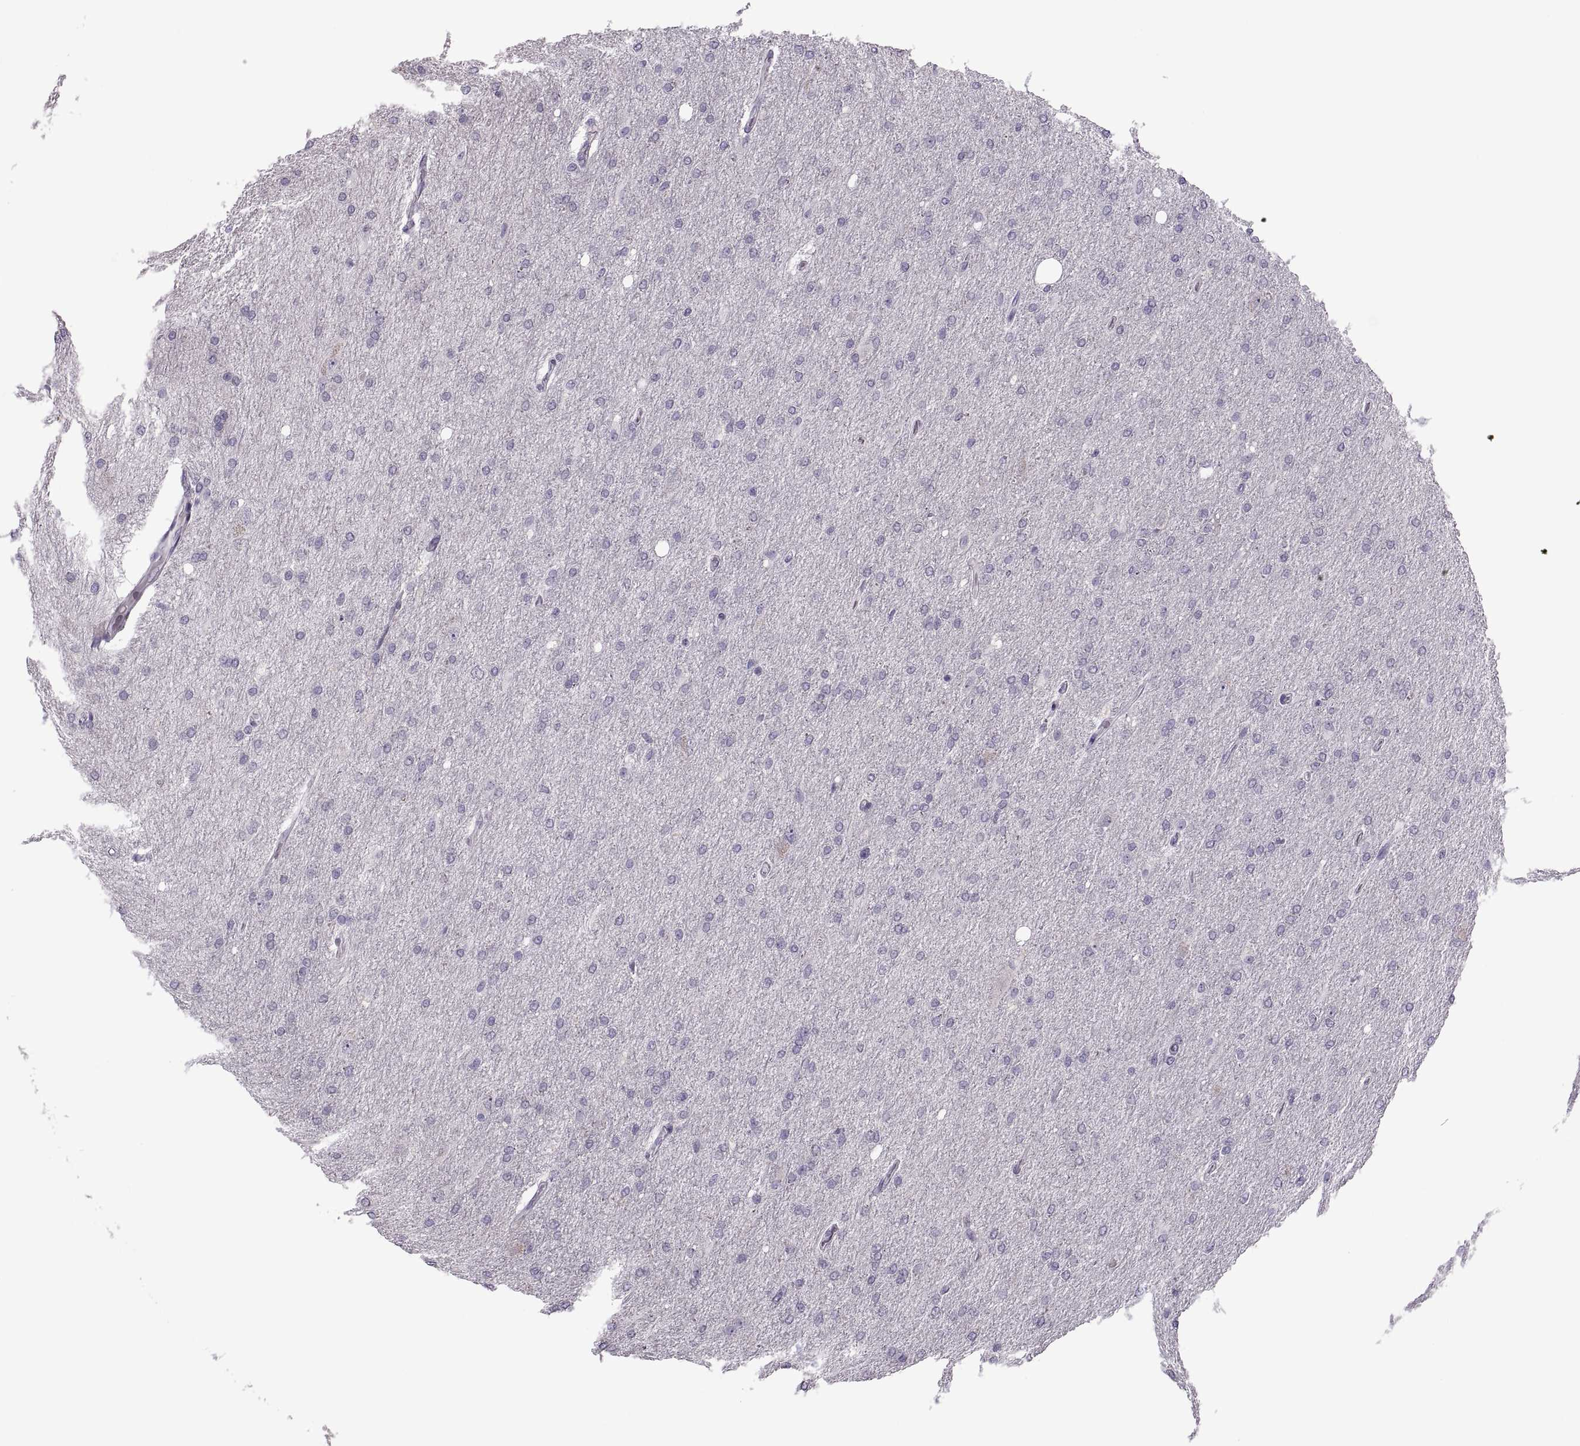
{"staining": {"intensity": "negative", "quantity": "none", "location": "none"}, "tissue": "glioma", "cell_type": "Tumor cells", "image_type": "cancer", "snomed": [{"axis": "morphology", "description": "Glioma, malignant, High grade"}, {"axis": "topography", "description": "Cerebral cortex"}], "caption": "The histopathology image exhibits no staining of tumor cells in glioma.", "gene": "PRSS54", "patient": {"sex": "male", "age": 70}}